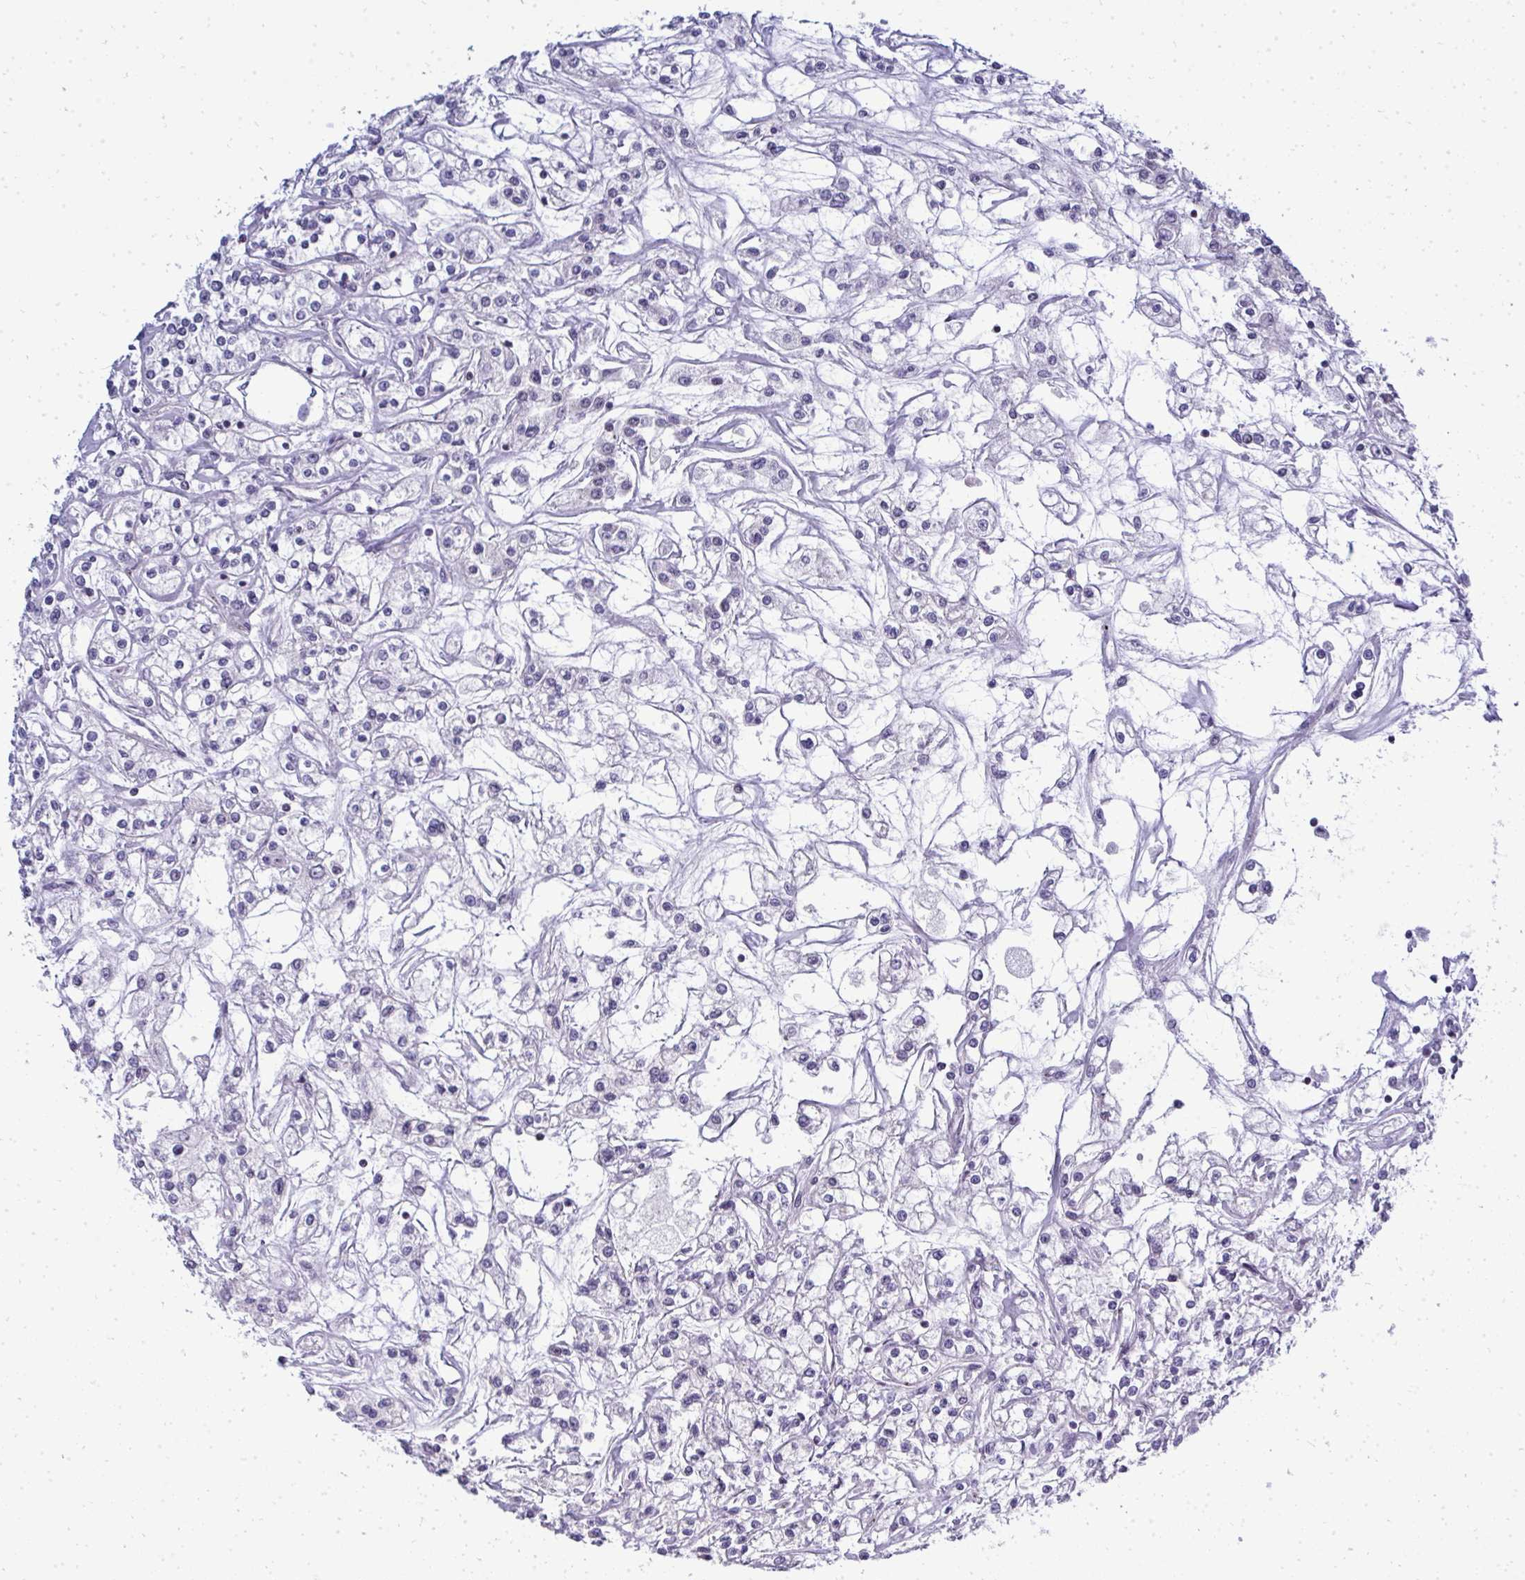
{"staining": {"intensity": "negative", "quantity": "none", "location": "none"}, "tissue": "renal cancer", "cell_type": "Tumor cells", "image_type": "cancer", "snomed": [{"axis": "morphology", "description": "Adenocarcinoma, NOS"}, {"axis": "topography", "description": "Kidney"}], "caption": "High magnification brightfield microscopy of adenocarcinoma (renal) stained with DAB (3,3'-diaminobenzidine) (brown) and counterstained with hematoxylin (blue): tumor cells show no significant expression.", "gene": "SIRT7", "patient": {"sex": "female", "age": 59}}